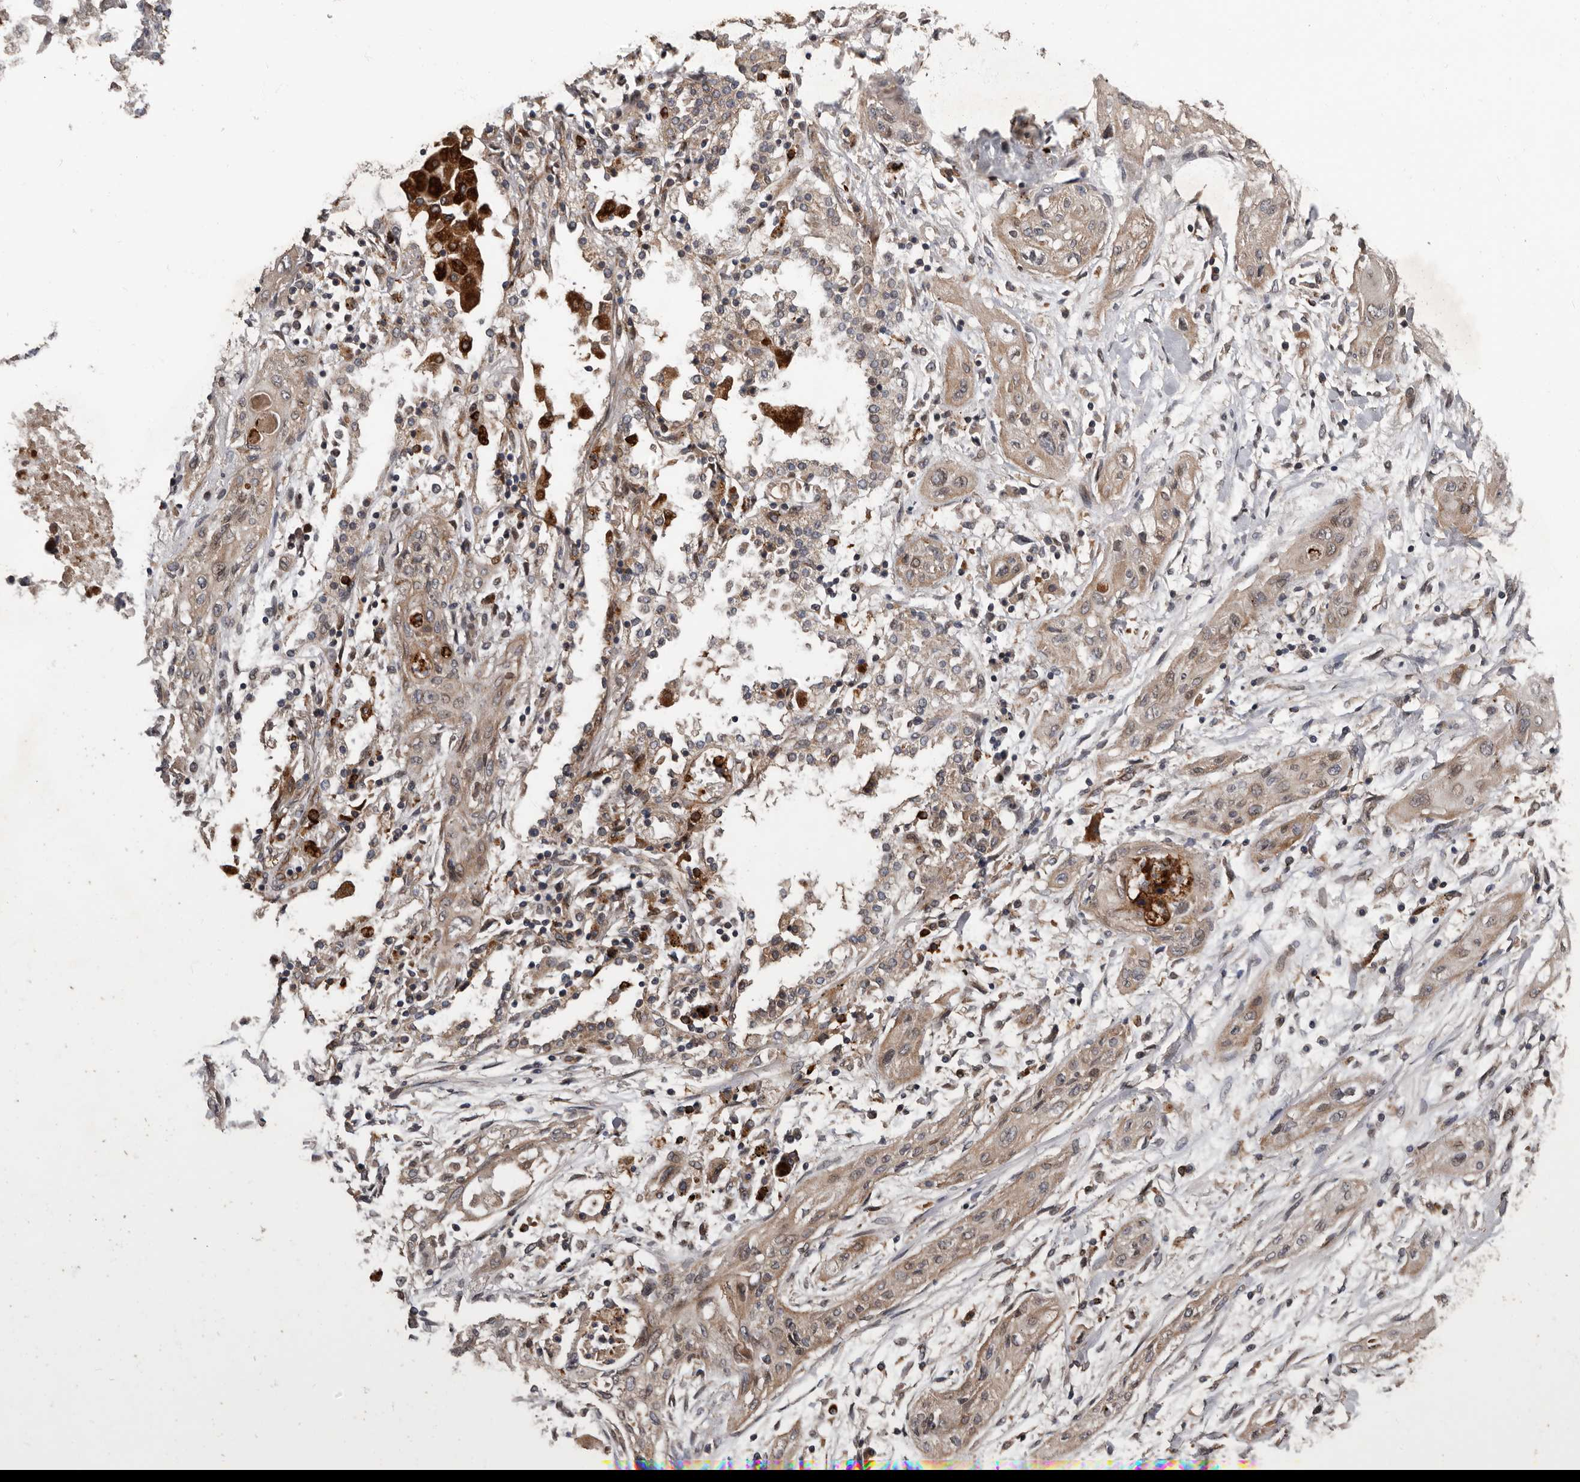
{"staining": {"intensity": "weak", "quantity": ">75%", "location": "cytoplasmic/membranous"}, "tissue": "lung cancer", "cell_type": "Tumor cells", "image_type": "cancer", "snomed": [{"axis": "morphology", "description": "Squamous cell carcinoma, NOS"}, {"axis": "topography", "description": "Lung"}], "caption": "Immunohistochemical staining of lung cancer demonstrates weak cytoplasmic/membranous protein positivity in approximately >75% of tumor cells.", "gene": "ARHGEF5", "patient": {"sex": "female", "age": 47}}